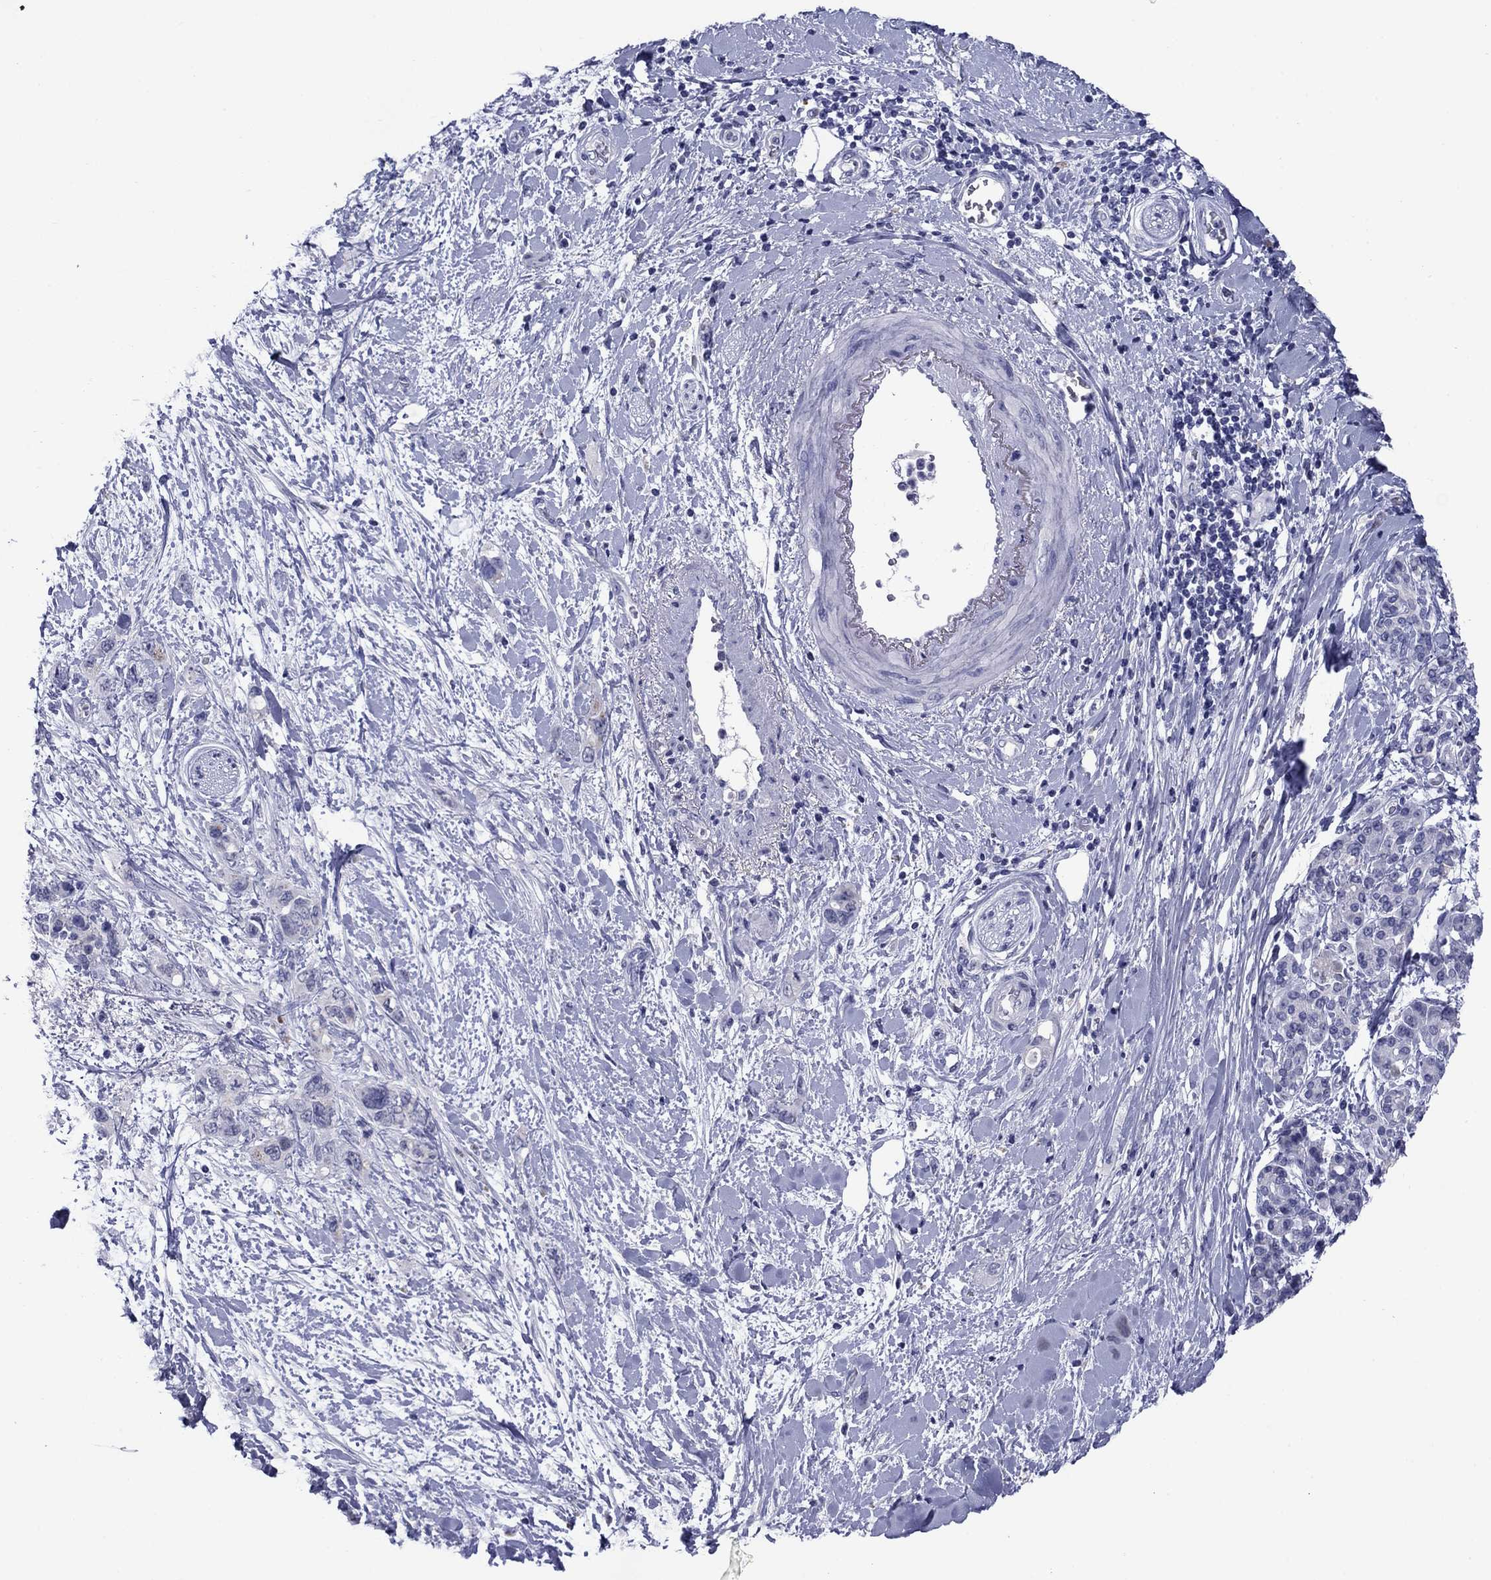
{"staining": {"intensity": "negative", "quantity": "none", "location": "none"}, "tissue": "pancreatic cancer", "cell_type": "Tumor cells", "image_type": "cancer", "snomed": [{"axis": "morphology", "description": "Adenocarcinoma, NOS"}, {"axis": "topography", "description": "Pancreas"}], "caption": "IHC micrograph of neoplastic tissue: human pancreatic cancer stained with DAB demonstrates no significant protein staining in tumor cells.", "gene": "TCFL5", "patient": {"sex": "female", "age": 56}}